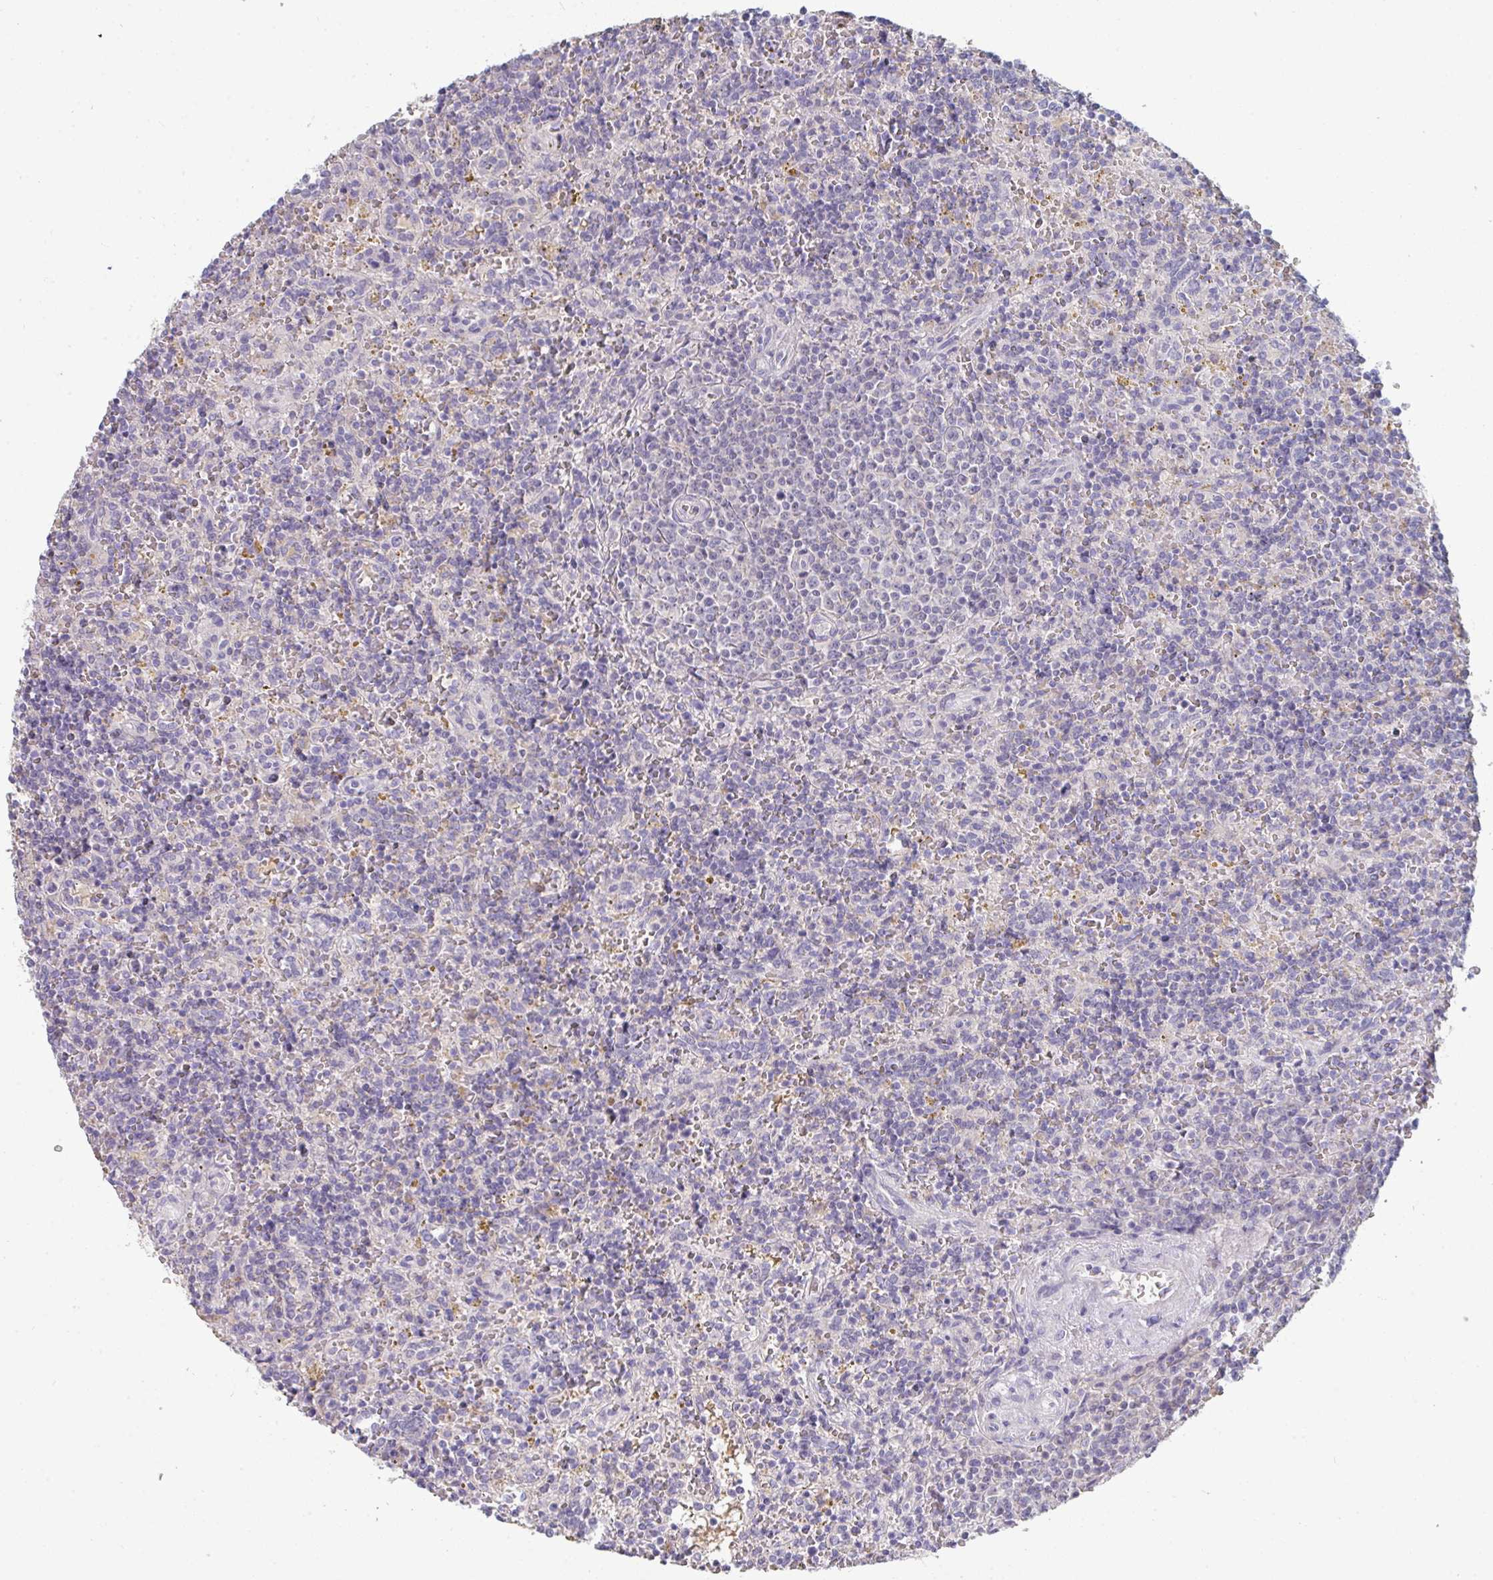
{"staining": {"intensity": "negative", "quantity": "none", "location": "none"}, "tissue": "lymphoma", "cell_type": "Tumor cells", "image_type": "cancer", "snomed": [{"axis": "morphology", "description": "Malignant lymphoma, non-Hodgkin's type, Low grade"}, {"axis": "topography", "description": "Spleen"}], "caption": "An immunohistochemistry (IHC) micrograph of lymphoma is shown. There is no staining in tumor cells of lymphoma.", "gene": "HGFAC", "patient": {"sex": "male", "age": 67}}